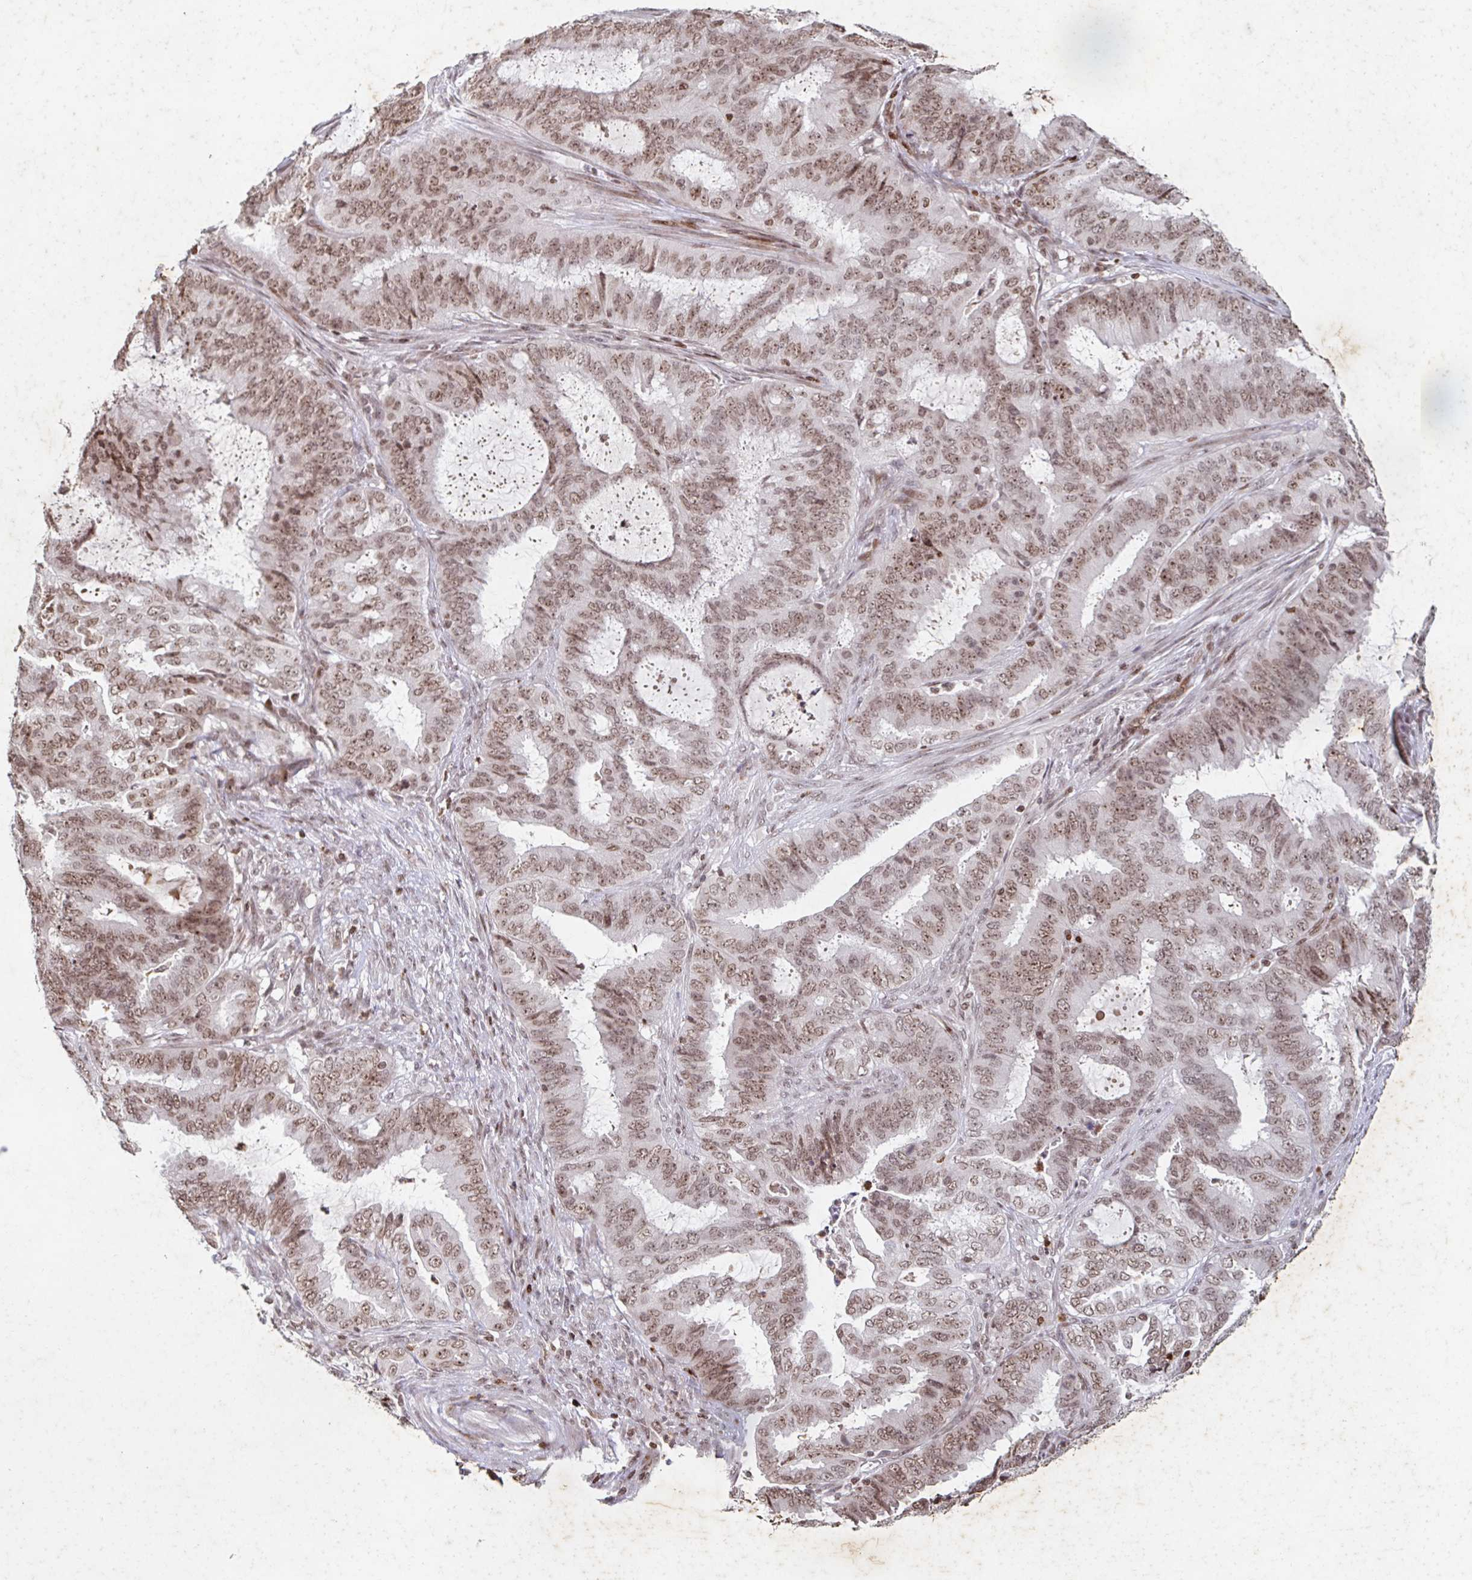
{"staining": {"intensity": "moderate", "quantity": ">75%", "location": "nuclear"}, "tissue": "endometrial cancer", "cell_type": "Tumor cells", "image_type": "cancer", "snomed": [{"axis": "morphology", "description": "Adenocarcinoma, NOS"}, {"axis": "topography", "description": "Endometrium"}], "caption": "This photomicrograph exhibits immunohistochemistry staining of adenocarcinoma (endometrial), with medium moderate nuclear expression in about >75% of tumor cells.", "gene": "C19orf53", "patient": {"sex": "female", "age": 51}}